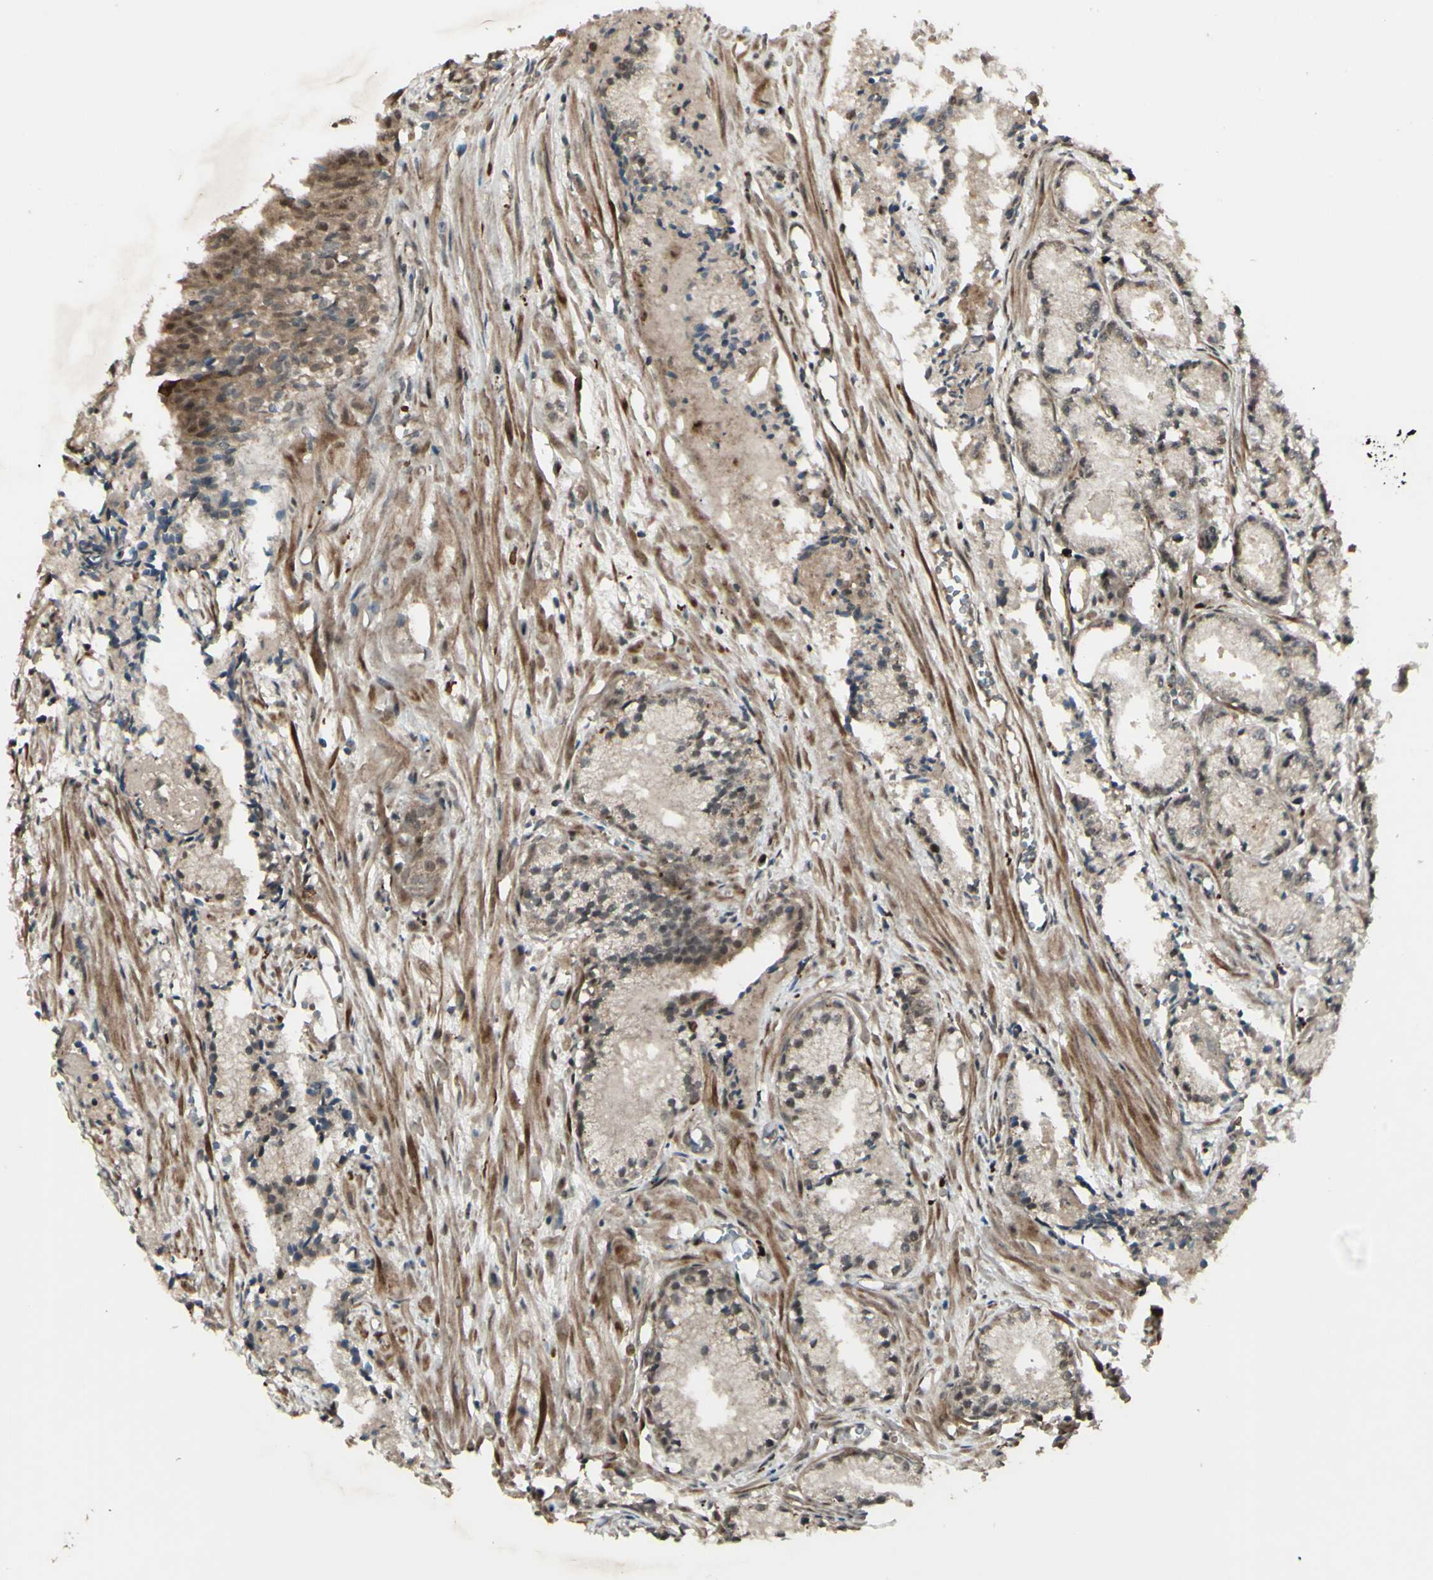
{"staining": {"intensity": "strong", "quantity": ">75%", "location": "cytoplasmic/membranous,nuclear"}, "tissue": "prostate cancer", "cell_type": "Tumor cells", "image_type": "cancer", "snomed": [{"axis": "morphology", "description": "Adenocarcinoma, Low grade"}, {"axis": "topography", "description": "Prostate"}], "caption": "Adenocarcinoma (low-grade) (prostate) stained with DAB (3,3'-diaminobenzidine) immunohistochemistry displays high levels of strong cytoplasmic/membranous and nuclear positivity in approximately >75% of tumor cells.", "gene": "MLF2", "patient": {"sex": "male", "age": 72}}